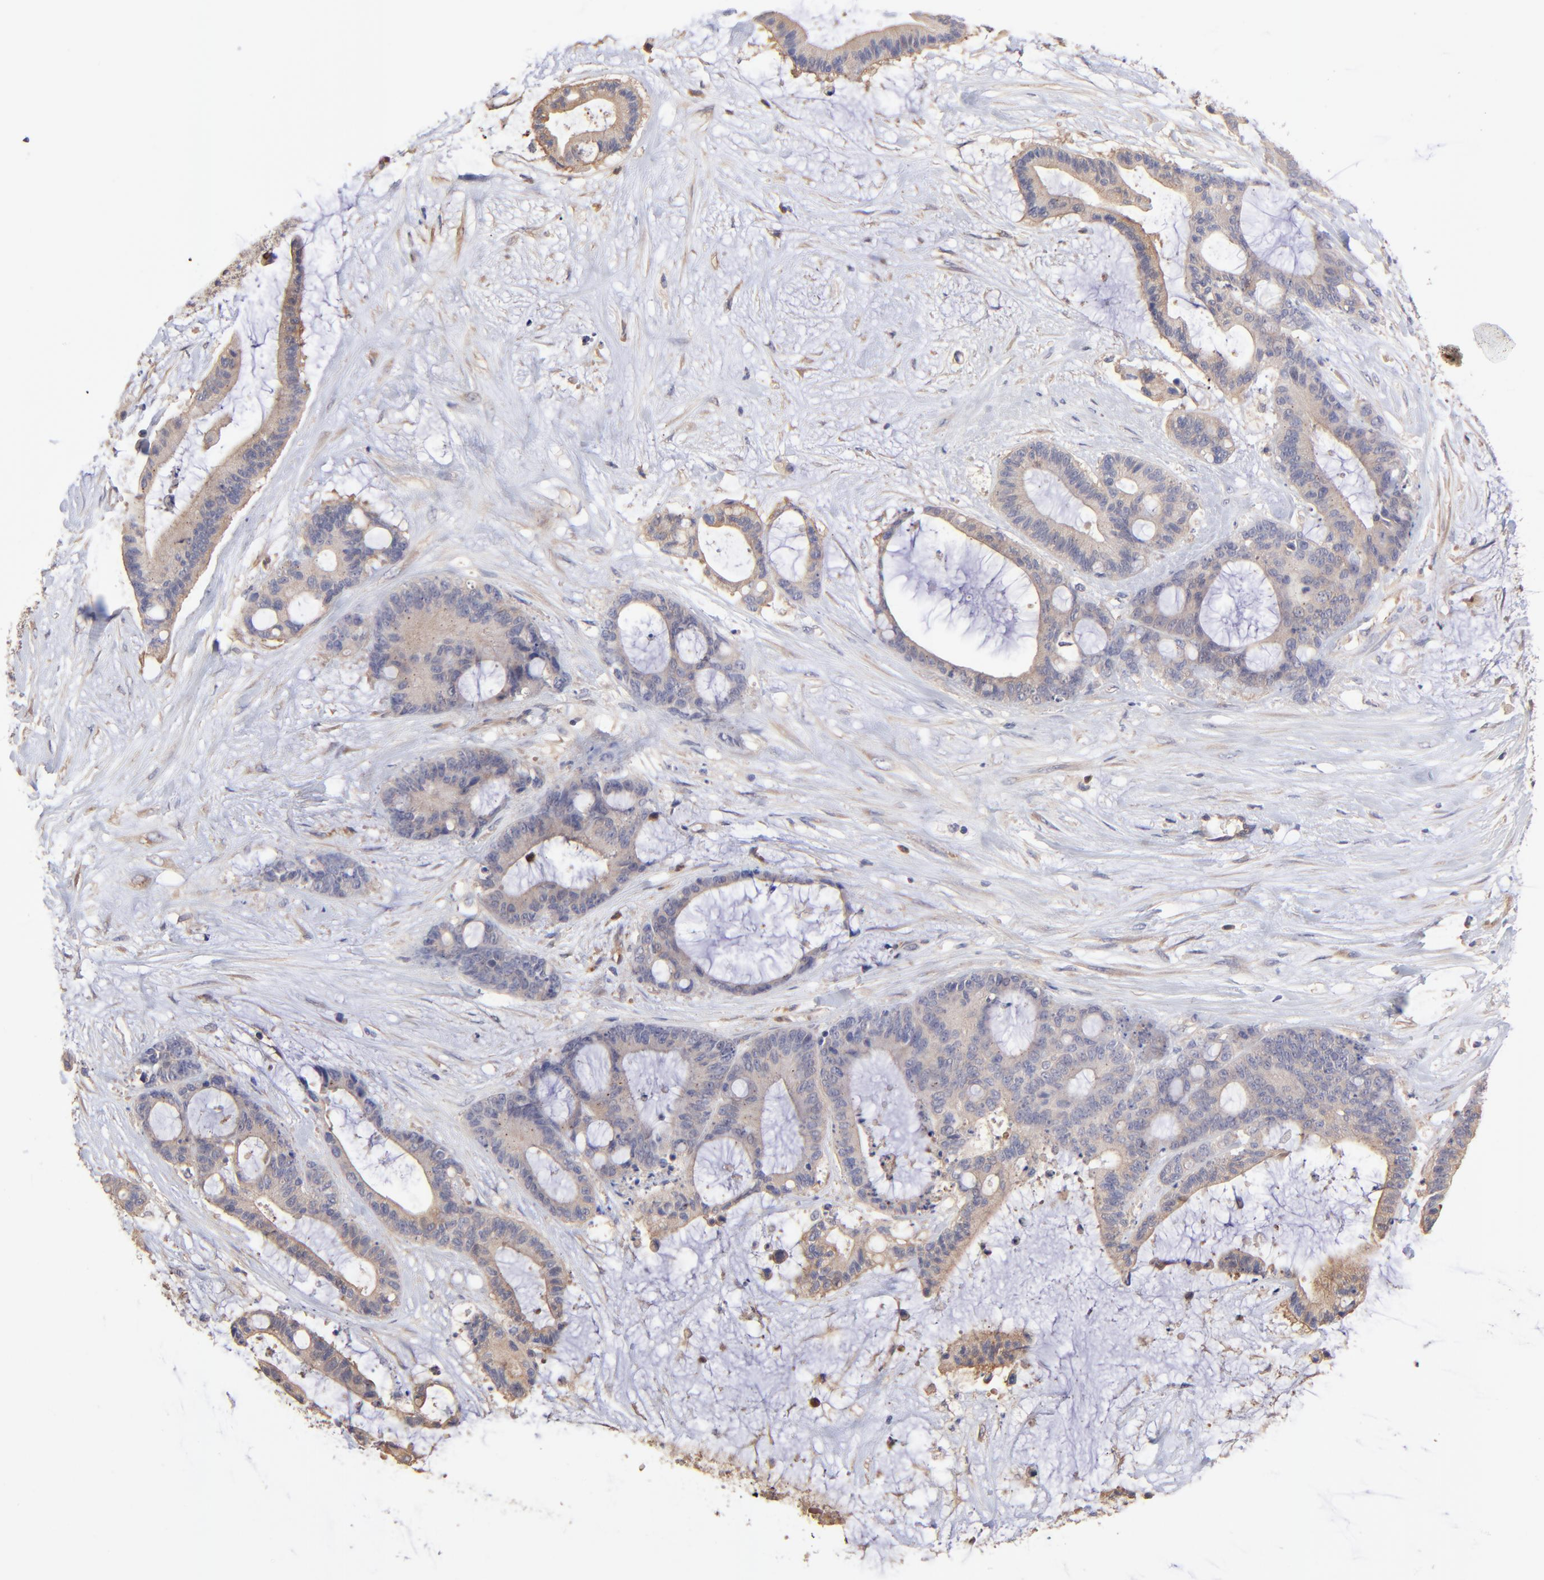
{"staining": {"intensity": "moderate", "quantity": ">75%", "location": "cytoplasmic/membranous"}, "tissue": "liver cancer", "cell_type": "Tumor cells", "image_type": "cancer", "snomed": [{"axis": "morphology", "description": "Cholangiocarcinoma"}, {"axis": "topography", "description": "Liver"}], "caption": "Cholangiocarcinoma (liver) stained for a protein displays moderate cytoplasmic/membranous positivity in tumor cells.", "gene": "ASB7", "patient": {"sex": "female", "age": 73}}